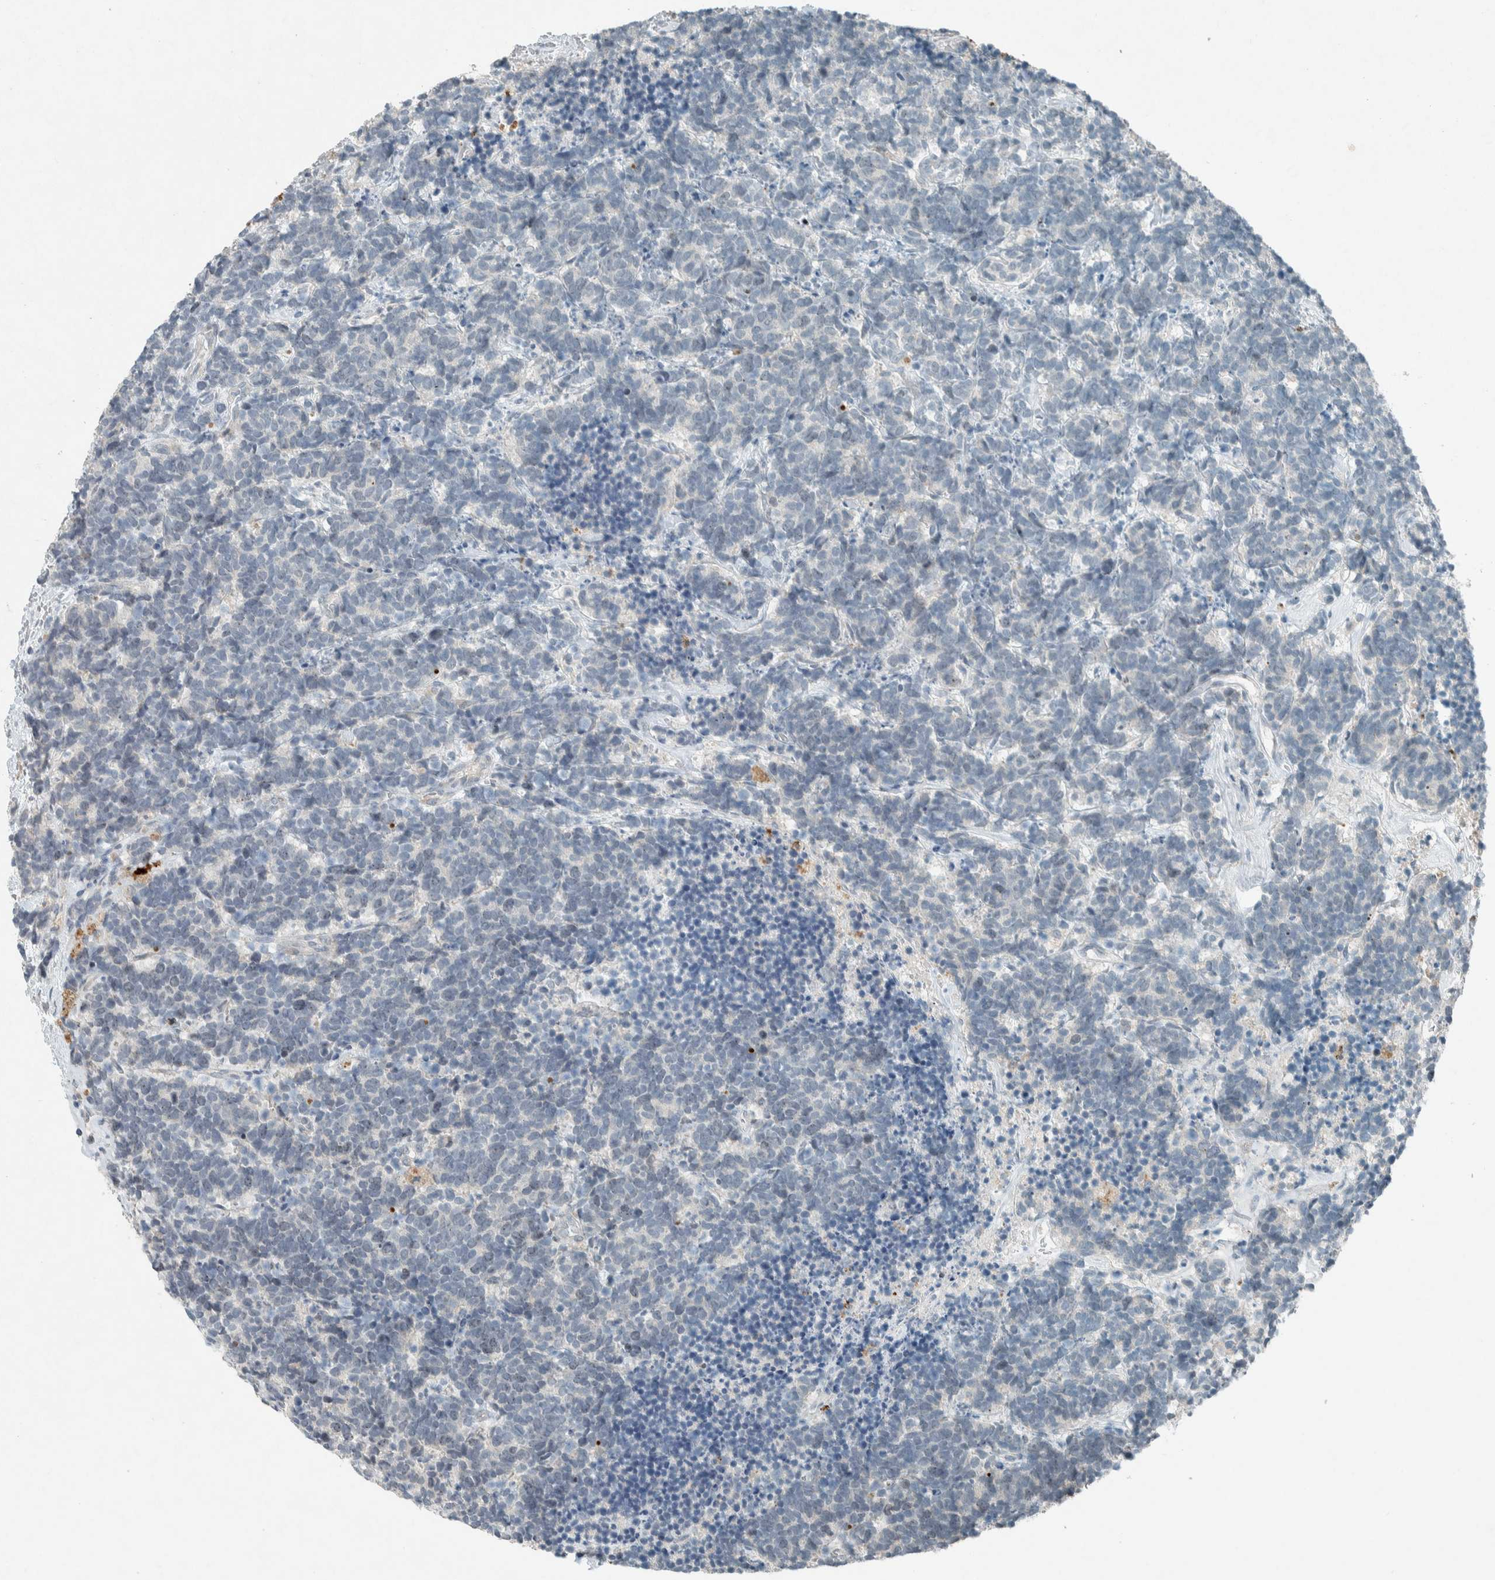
{"staining": {"intensity": "negative", "quantity": "none", "location": "none"}, "tissue": "carcinoid", "cell_type": "Tumor cells", "image_type": "cancer", "snomed": [{"axis": "morphology", "description": "Carcinoma, NOS"}, {"axis": "morphology", "description": "Carcinoid, malignant, NOS"}, {"axis": "topography", "description": "Urinary bladder"}], "caption": "Tumor cells are negative for brown protein staining in carcinoid (malignant).", "gene": "CERCAM", "patient": {"sex": "male", "age": 57}}